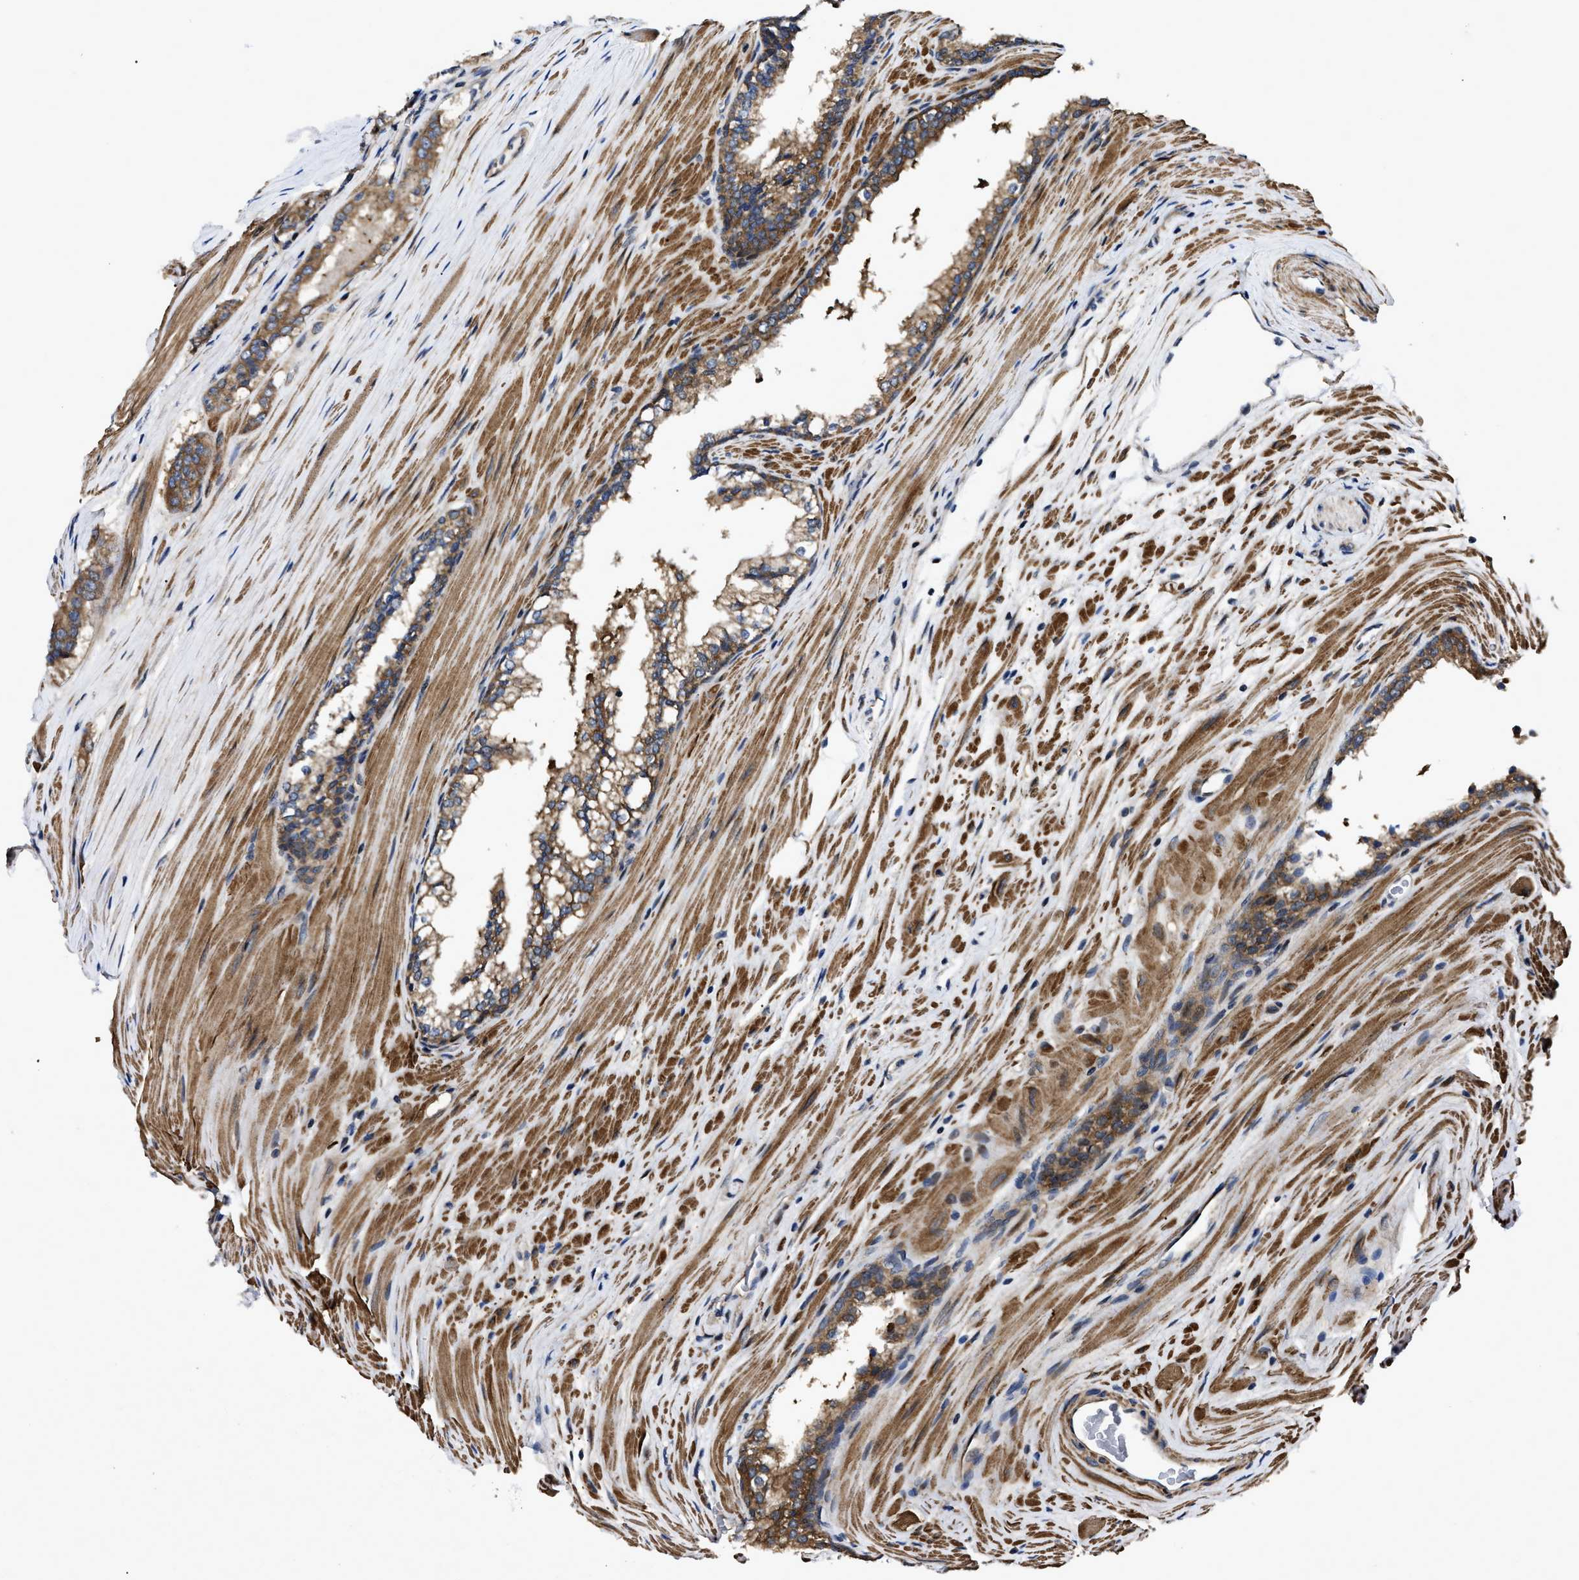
{"staining": {"intensity": "moderate", "quantity": ">75%", "location": "cytoplasmic/membranous"}, "tissue": "prostate cancer", "cell_type": "Tumor cells", "image_type": "cancer", "snomed": [{"axis": "morphology", "description": "Adenocarcinoma, Low grade"}, {"axis": "topography", "description": "Prostate"}], "caption": "A histopathology image of prostate cancer (low-grade adenocarcinoma) stained for a protein shows moderate cytoplasmic/membranous brown staining in tumor cells.", "gene": "PPWD1", "patient": {"sex": "male", "age": 70}}